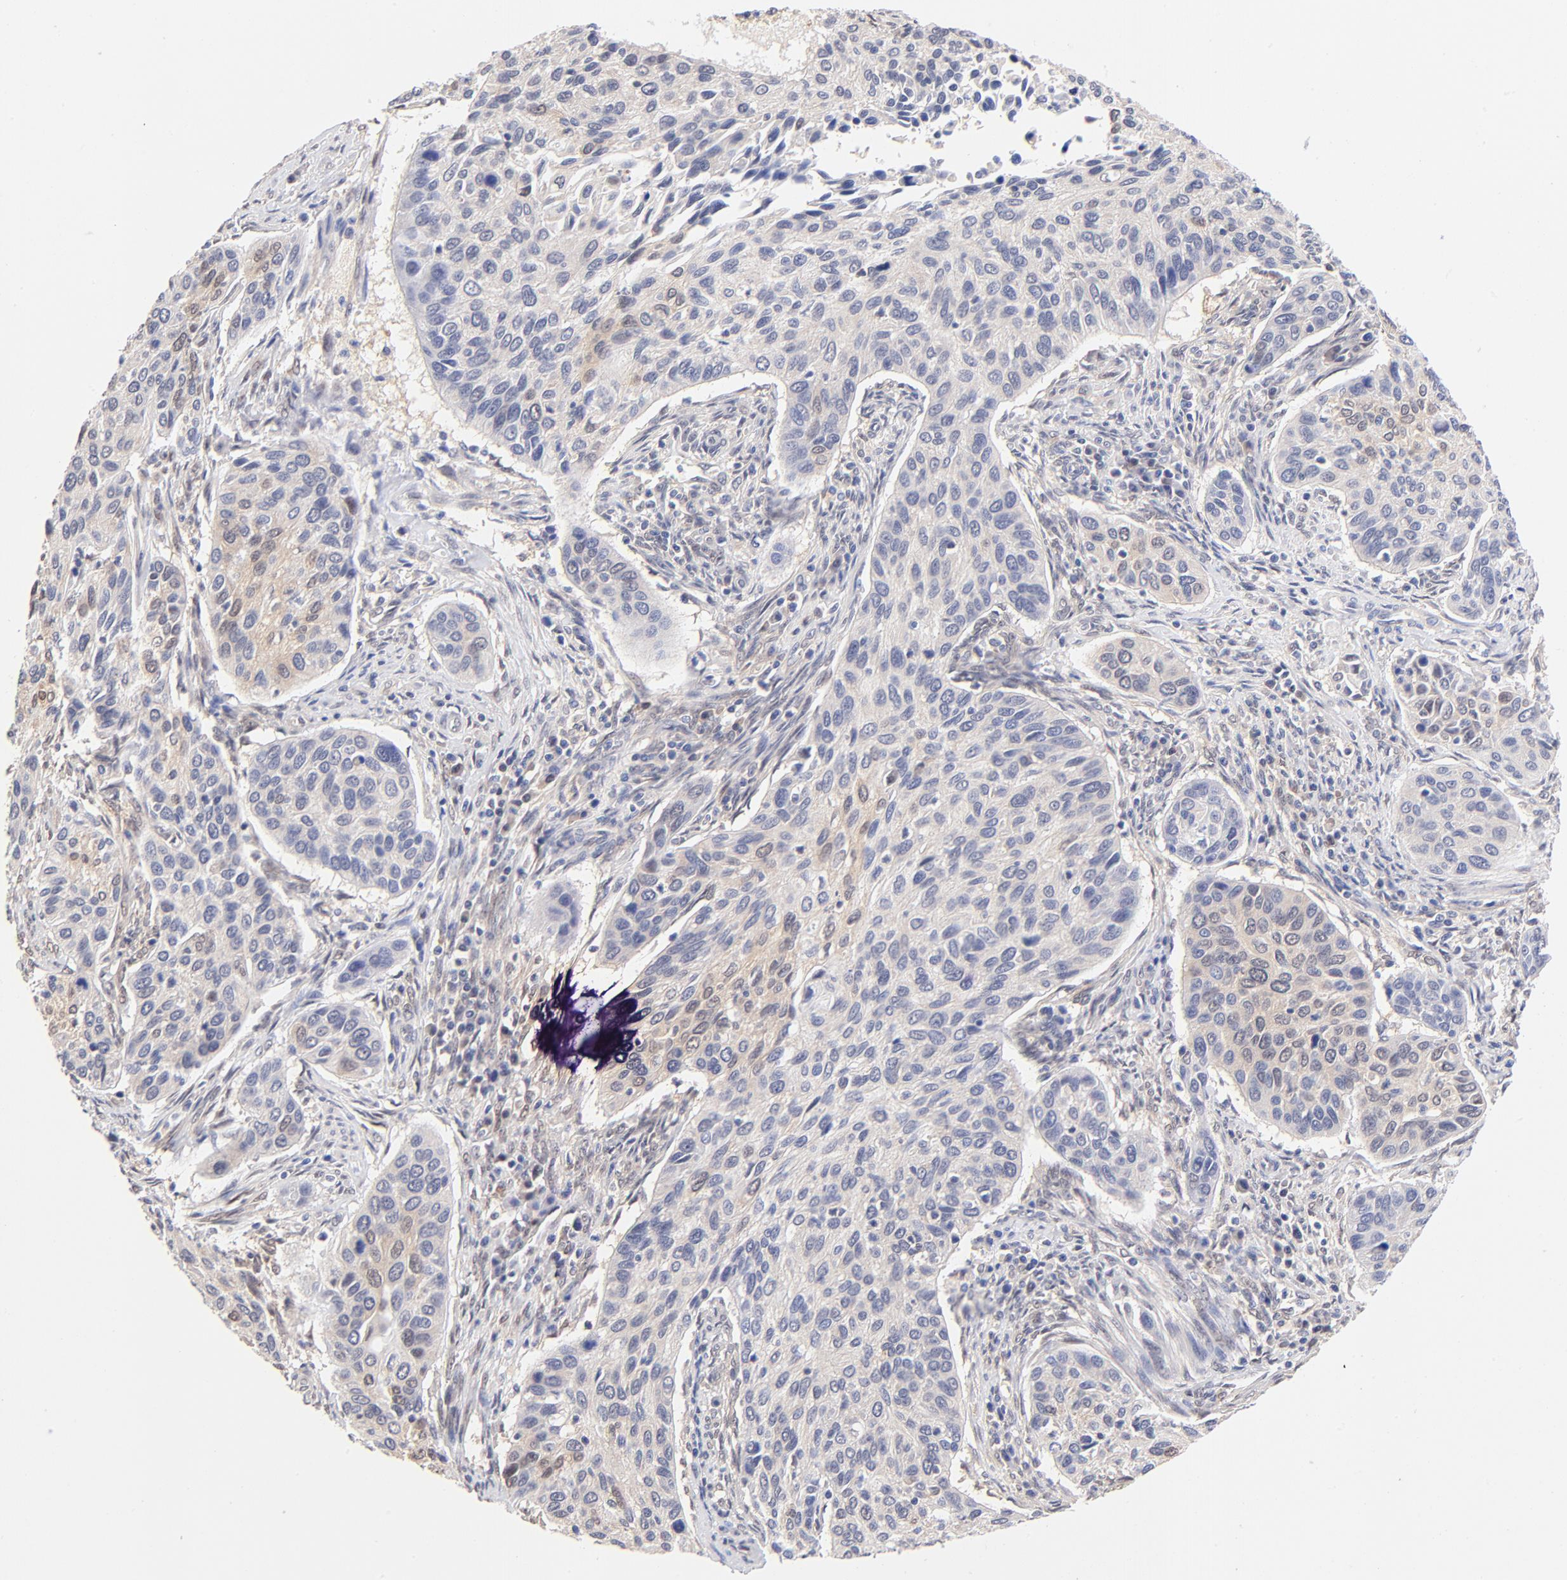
{"staining": {"intensity": "weak", "quantity": "<25%", "location": "cytoplasmic/membranous,nuclear"}, "tissue": "cervical cancer", "cell_type": "Tumor cells", "image_type": "cancer", "snomed": [{"axis": "morphology", "description": "Squamous cell carcinoma, NOS"}, {"axis": "topography", "description": "Cervix"}], "caption": "A photomicrograph of human cervical cancer (squamous cell carcinoma) is negative for staining in tumor cells.", "gene": "TXNL1", "patient": {"sex": "female", "age": 57}}